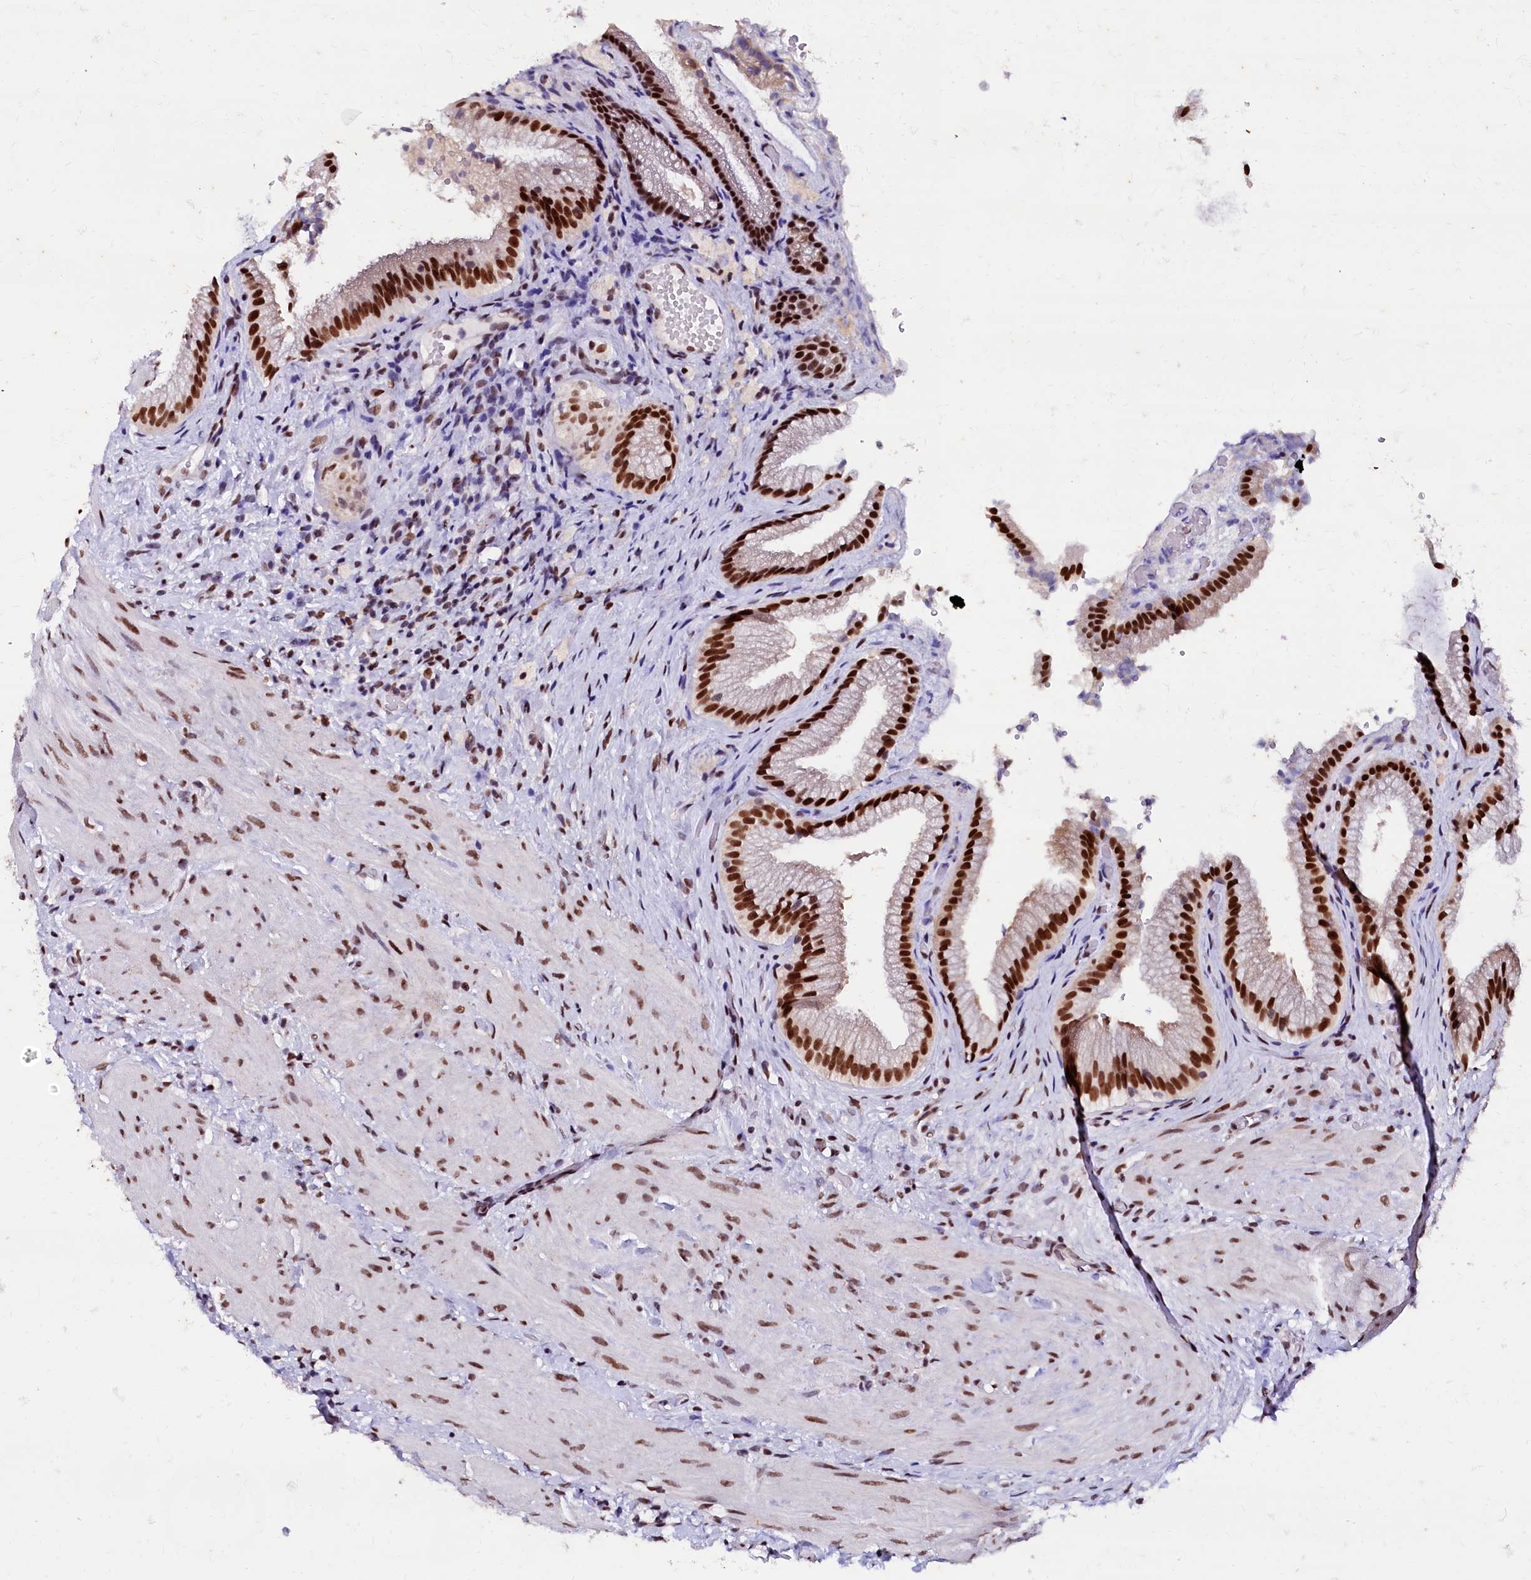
{"staining": {"intensity": "strong", "quantity": ">75%", "location": "nuclear"}, "tissue": "gallbladder", "cell_type": "Glandular cells", "image_type": "normal", "snomed": [{"axis": "morphology", "description": "Normal tissue, NOS"}, {"axis": "morphology", "description": "Inflammation, NOS"}, {"axis": "topography", "description": "Gallbladder"}], "caption": "Immunohistochemical staining of benign human gallbladder exhibits high levels of strong nuclear expression in approximately >75% of glandular cells.", "gene": "CPSF7", "patient": {"sex": "male", "age": 51}}